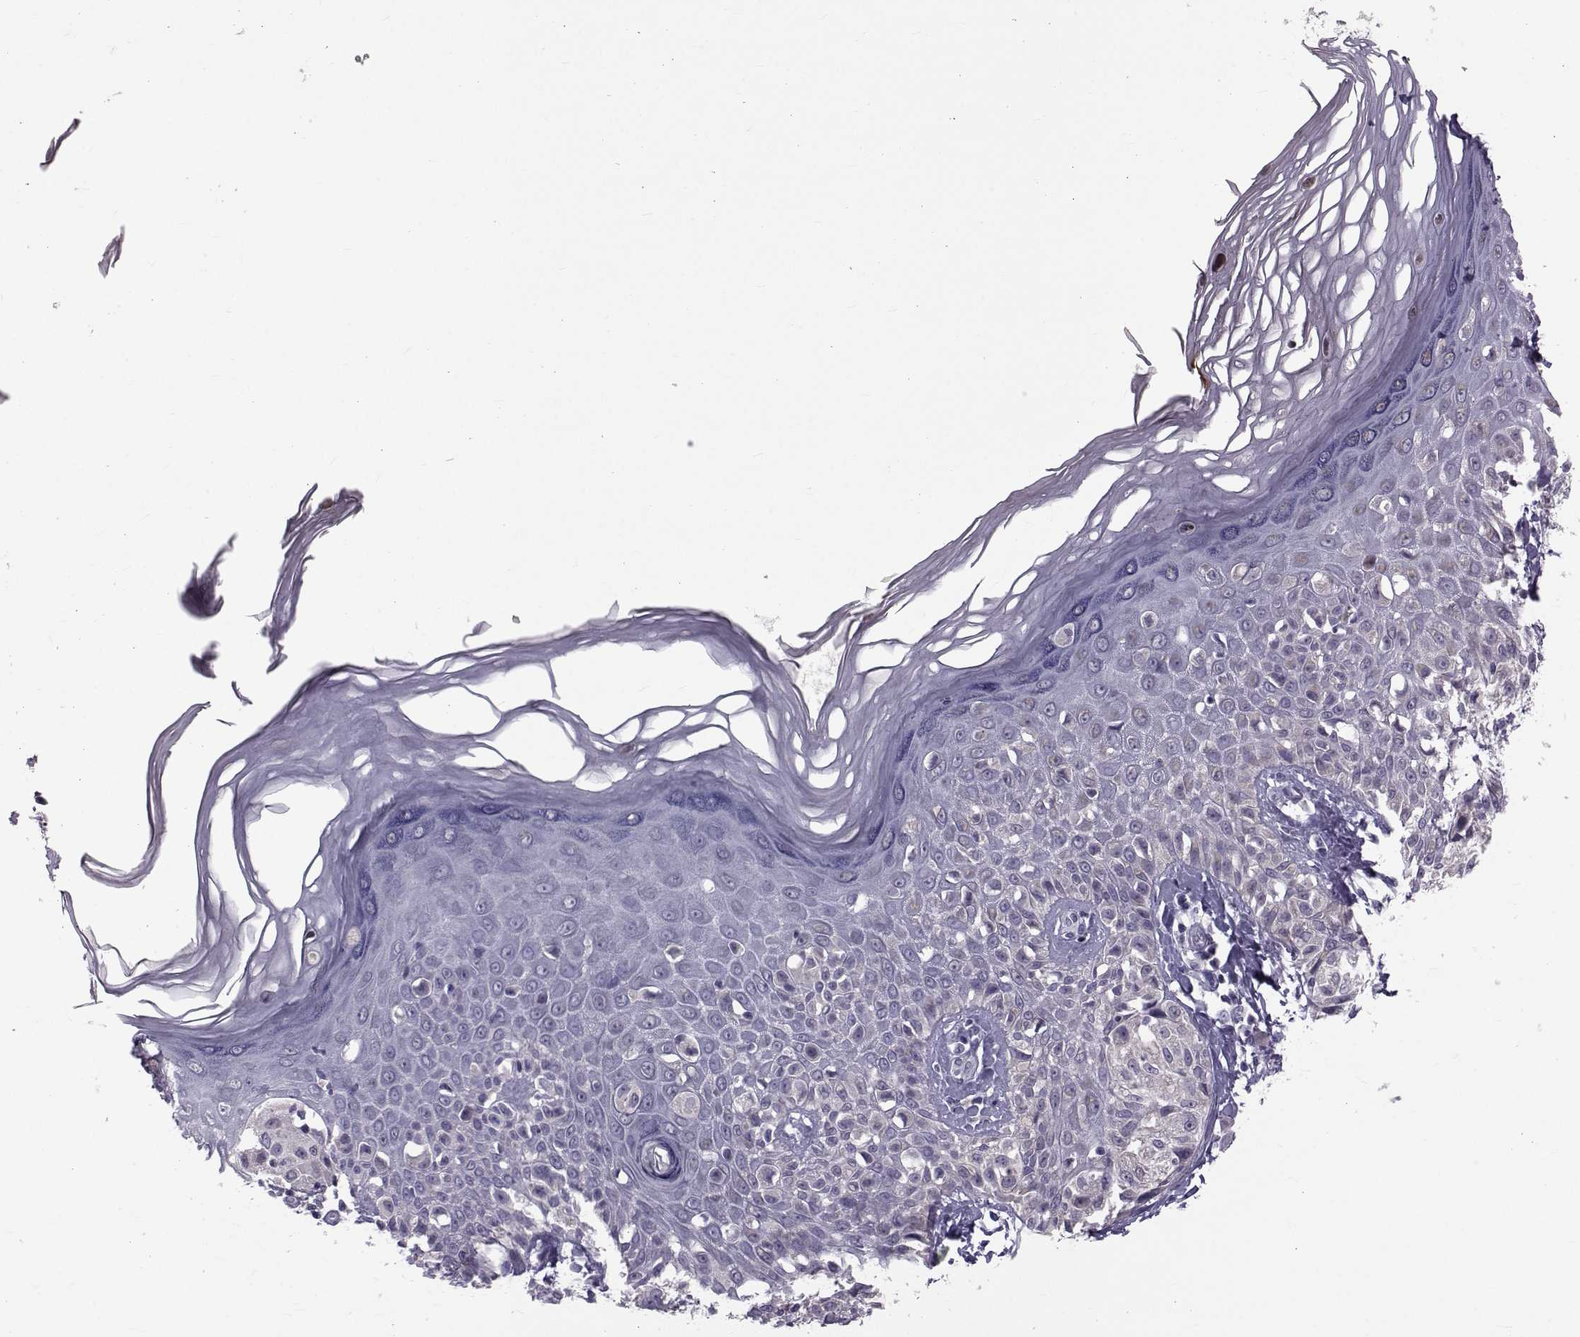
{"staining": {"intensity": "negative", "quantity": "none", "location": "none"}, "tissue": "melanoma", "cell_type": "Tumor cells", "image_type": "cancer", "snomed": [{"axis": "morphology", "description": "Malignant melanoma, NOS"}, {"axis": "topography", "description": "Skin"}], "caption": "Histopathology image shows no significant protein positivity in tumor cells of melanoma. The staining is performed using DAB brown chromogen with nuclei counter-stained in using hematoxylin.", "gene": "TNFRSF11B", "patient": {"sex": "female", "age": 73}}